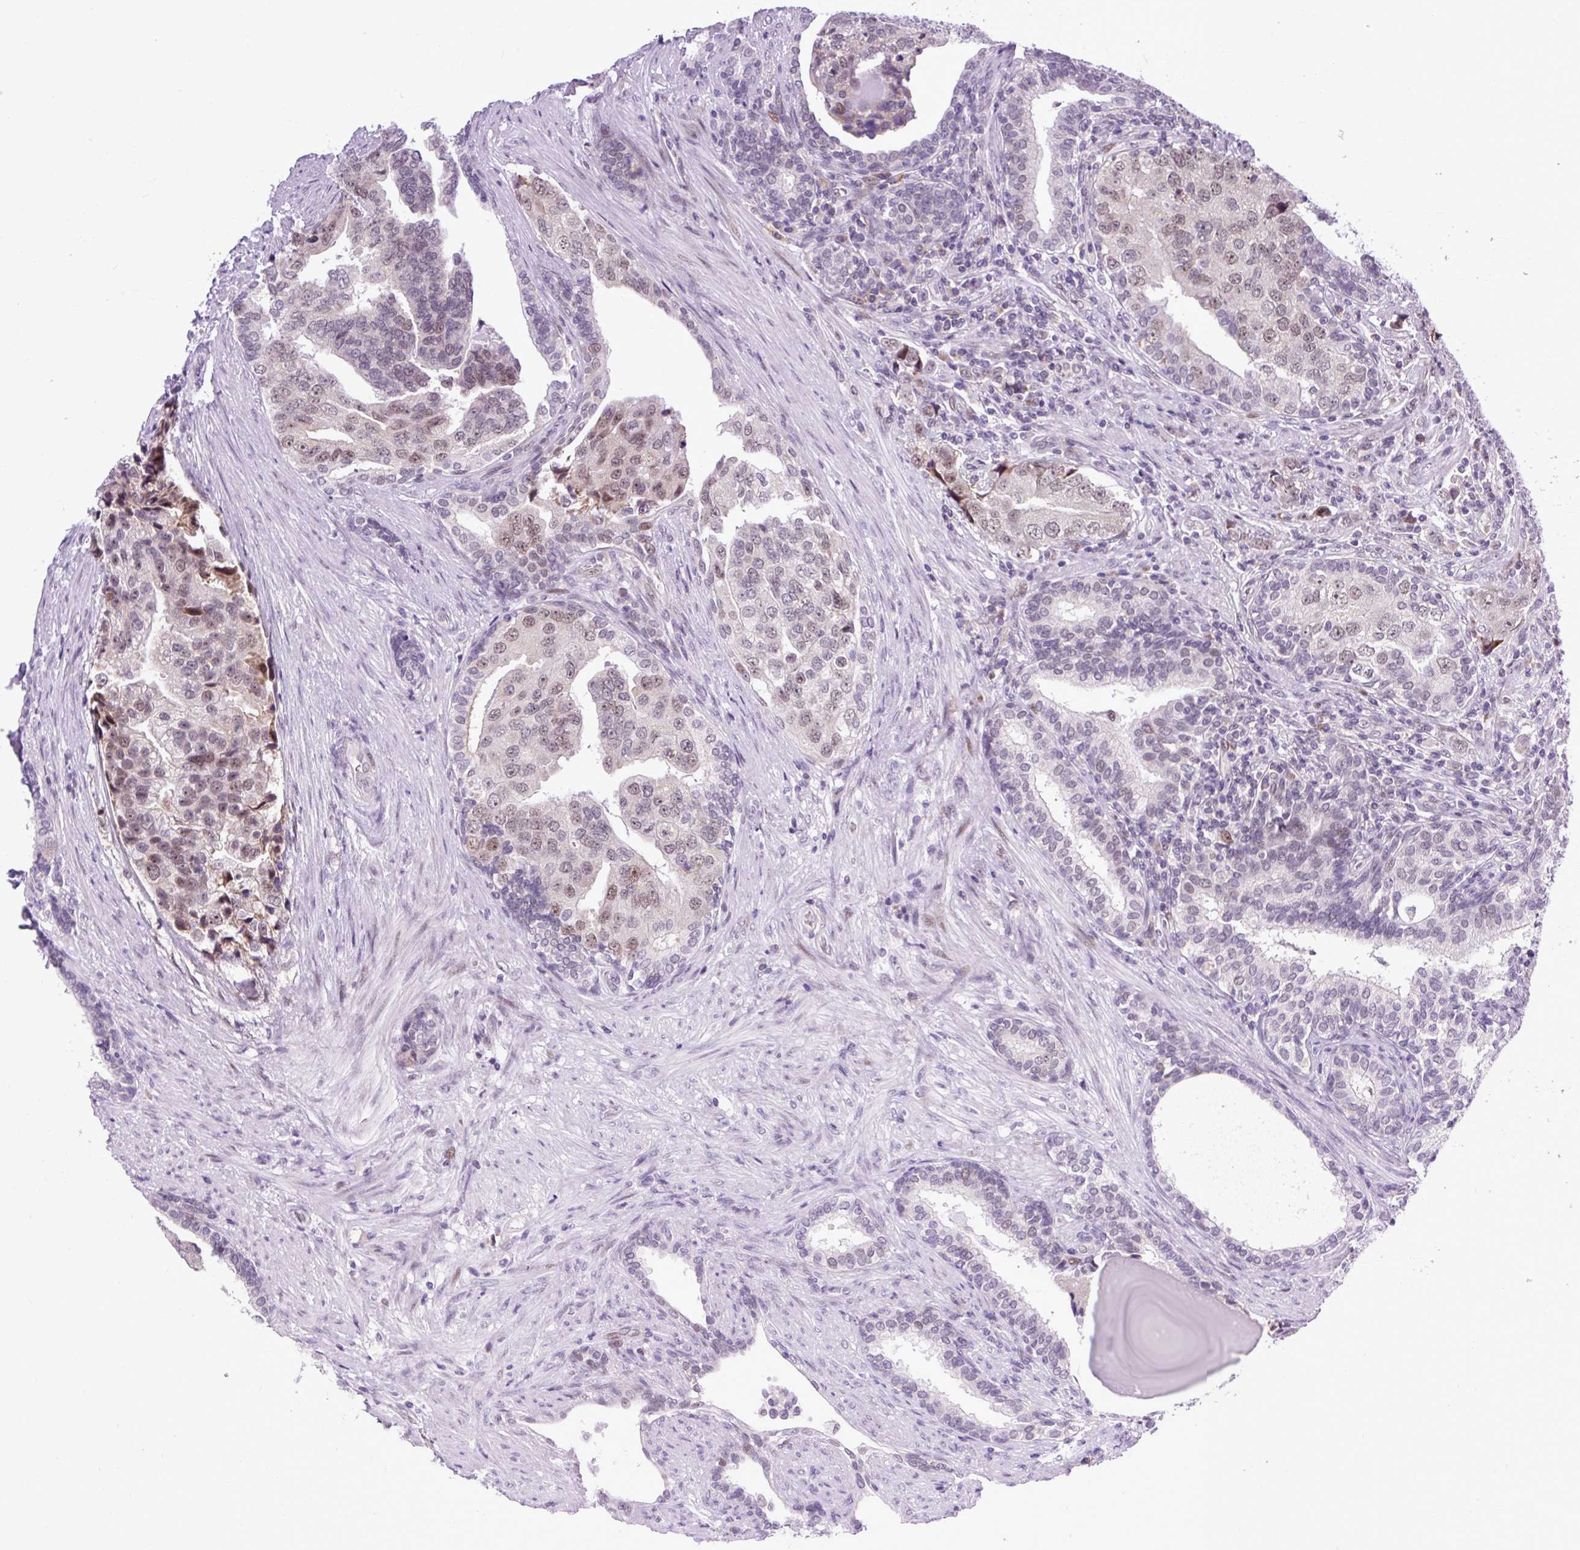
{"staining": {"intensity": "weak", "quantity": ">75%", "location": "nuclear"}, "tissue": "prostate cancer", "cell_type": "Tumor cells", "image_type": "cancer", "snomed": [{"axis": "morphology", "description": "Adenocarcinoma, High grade"}, {"axis": "topography", "description": "Prostate"}], "caption": "Immunohistochemistry (IHC) of adenocarcinoma (high-grade) (prostate) exhibits low levels of weak nuclear staining in approximately >75% of tumor cells.", "gene": "CLK2", "patient": {"sex": "male", "age": 68}}